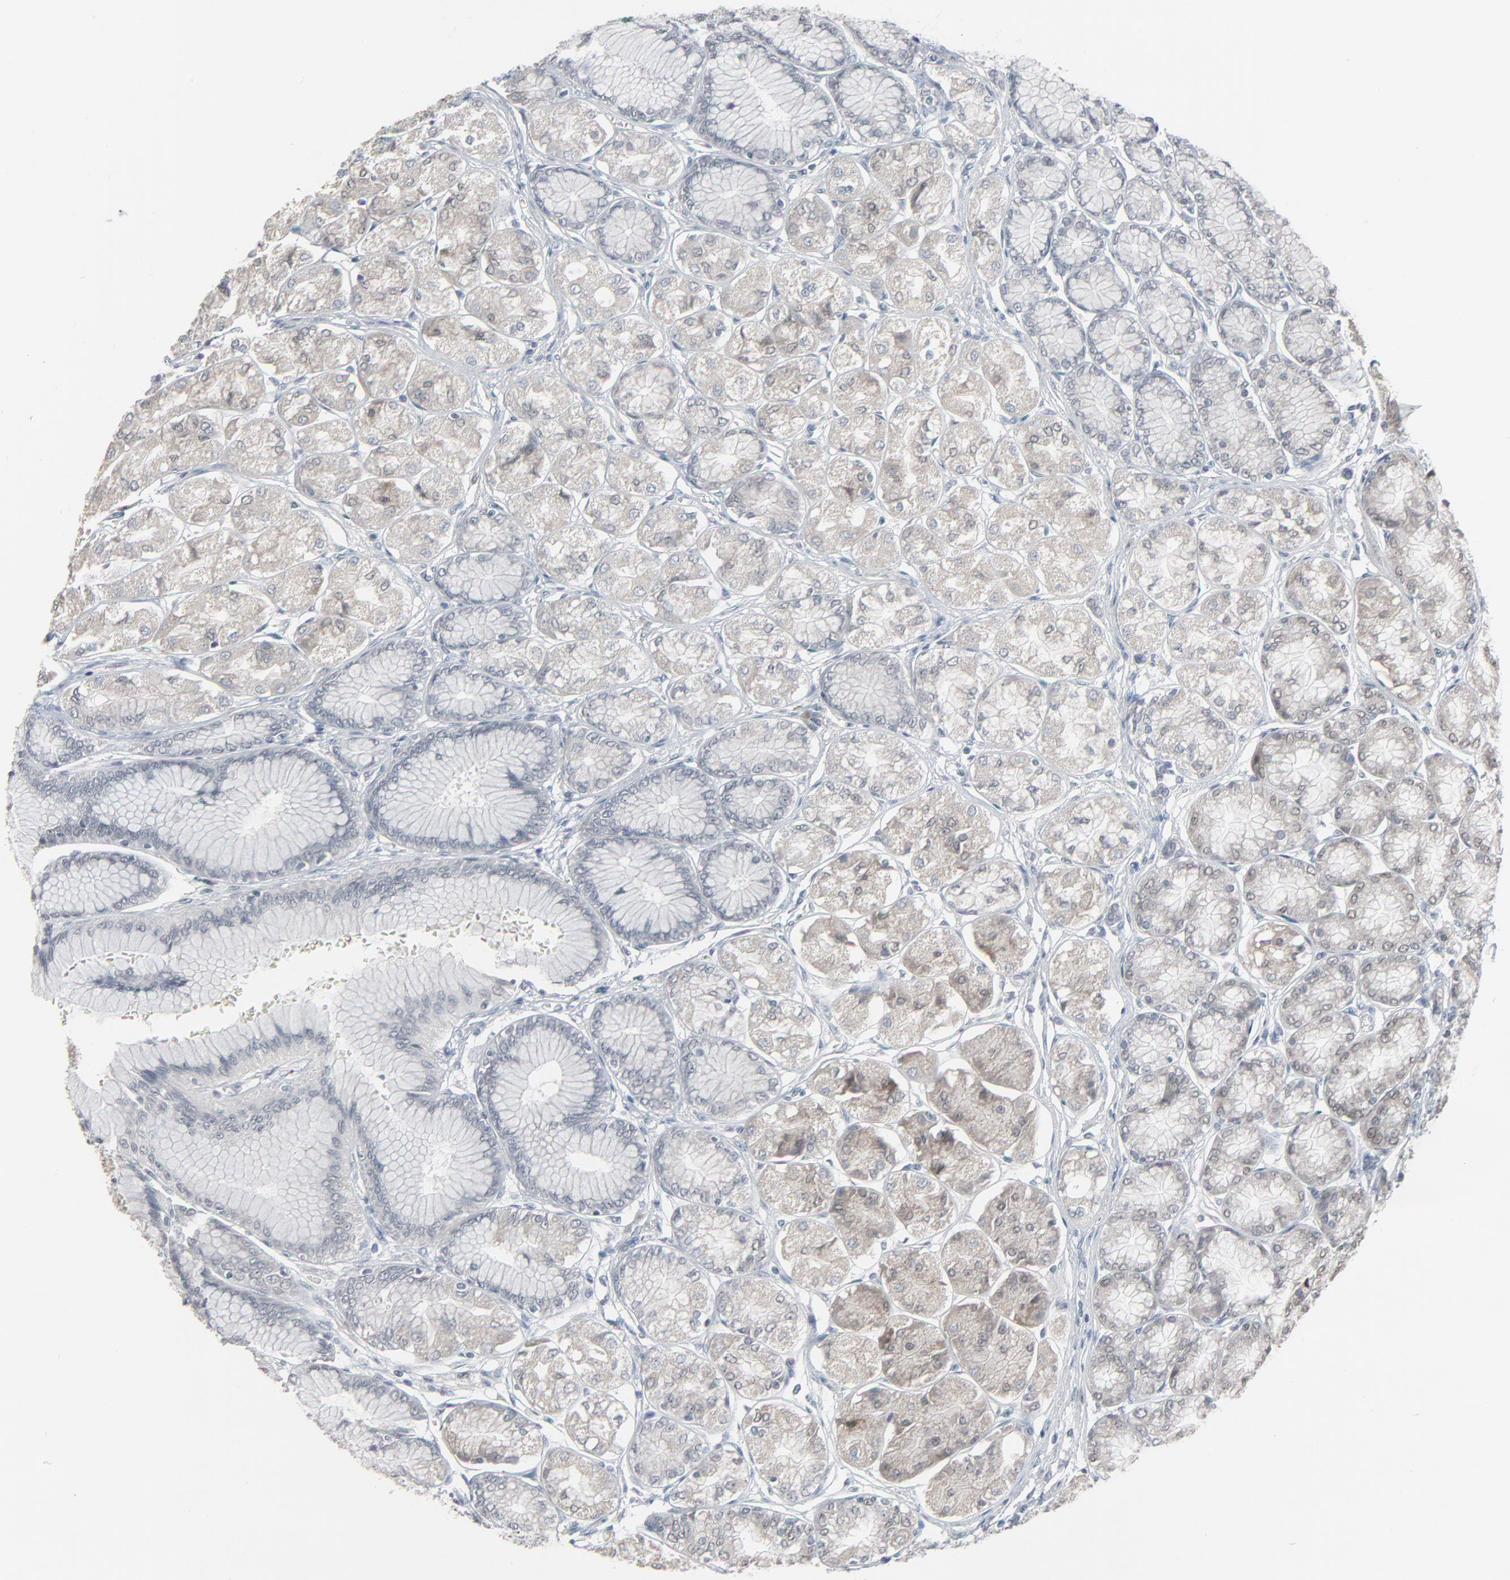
{"staining": {"intensity": "weak", "quantity": "25%-75%", "location": "cytoplasmic/membranous"}, "tissue": "stomach", "cell_type": "Glandular cells", "image_type": "normal", "snomed": [{"axis": "morphology", "description": "Normal tissue, NOS"}, {"axis": "morphology", "description": "Adenocarcinoma, NOS"}, {"axis": "topography", "description": "Stomach"}, {"axis": "topography", "description": "Stomach, lower"}], "caption": "Glandular cells demonstrate weak cytoplasmic/membranous staining in approximately 25%-75% of cells in benign stomach. The staining was performed using DAB (3,3'-diaminobenzidine), with brown indicating positive protein expression. Nuclei are stained blue with hematoxylin.", "gene": "SAGE1", "patient": {"sex": "female", "age": 65}}